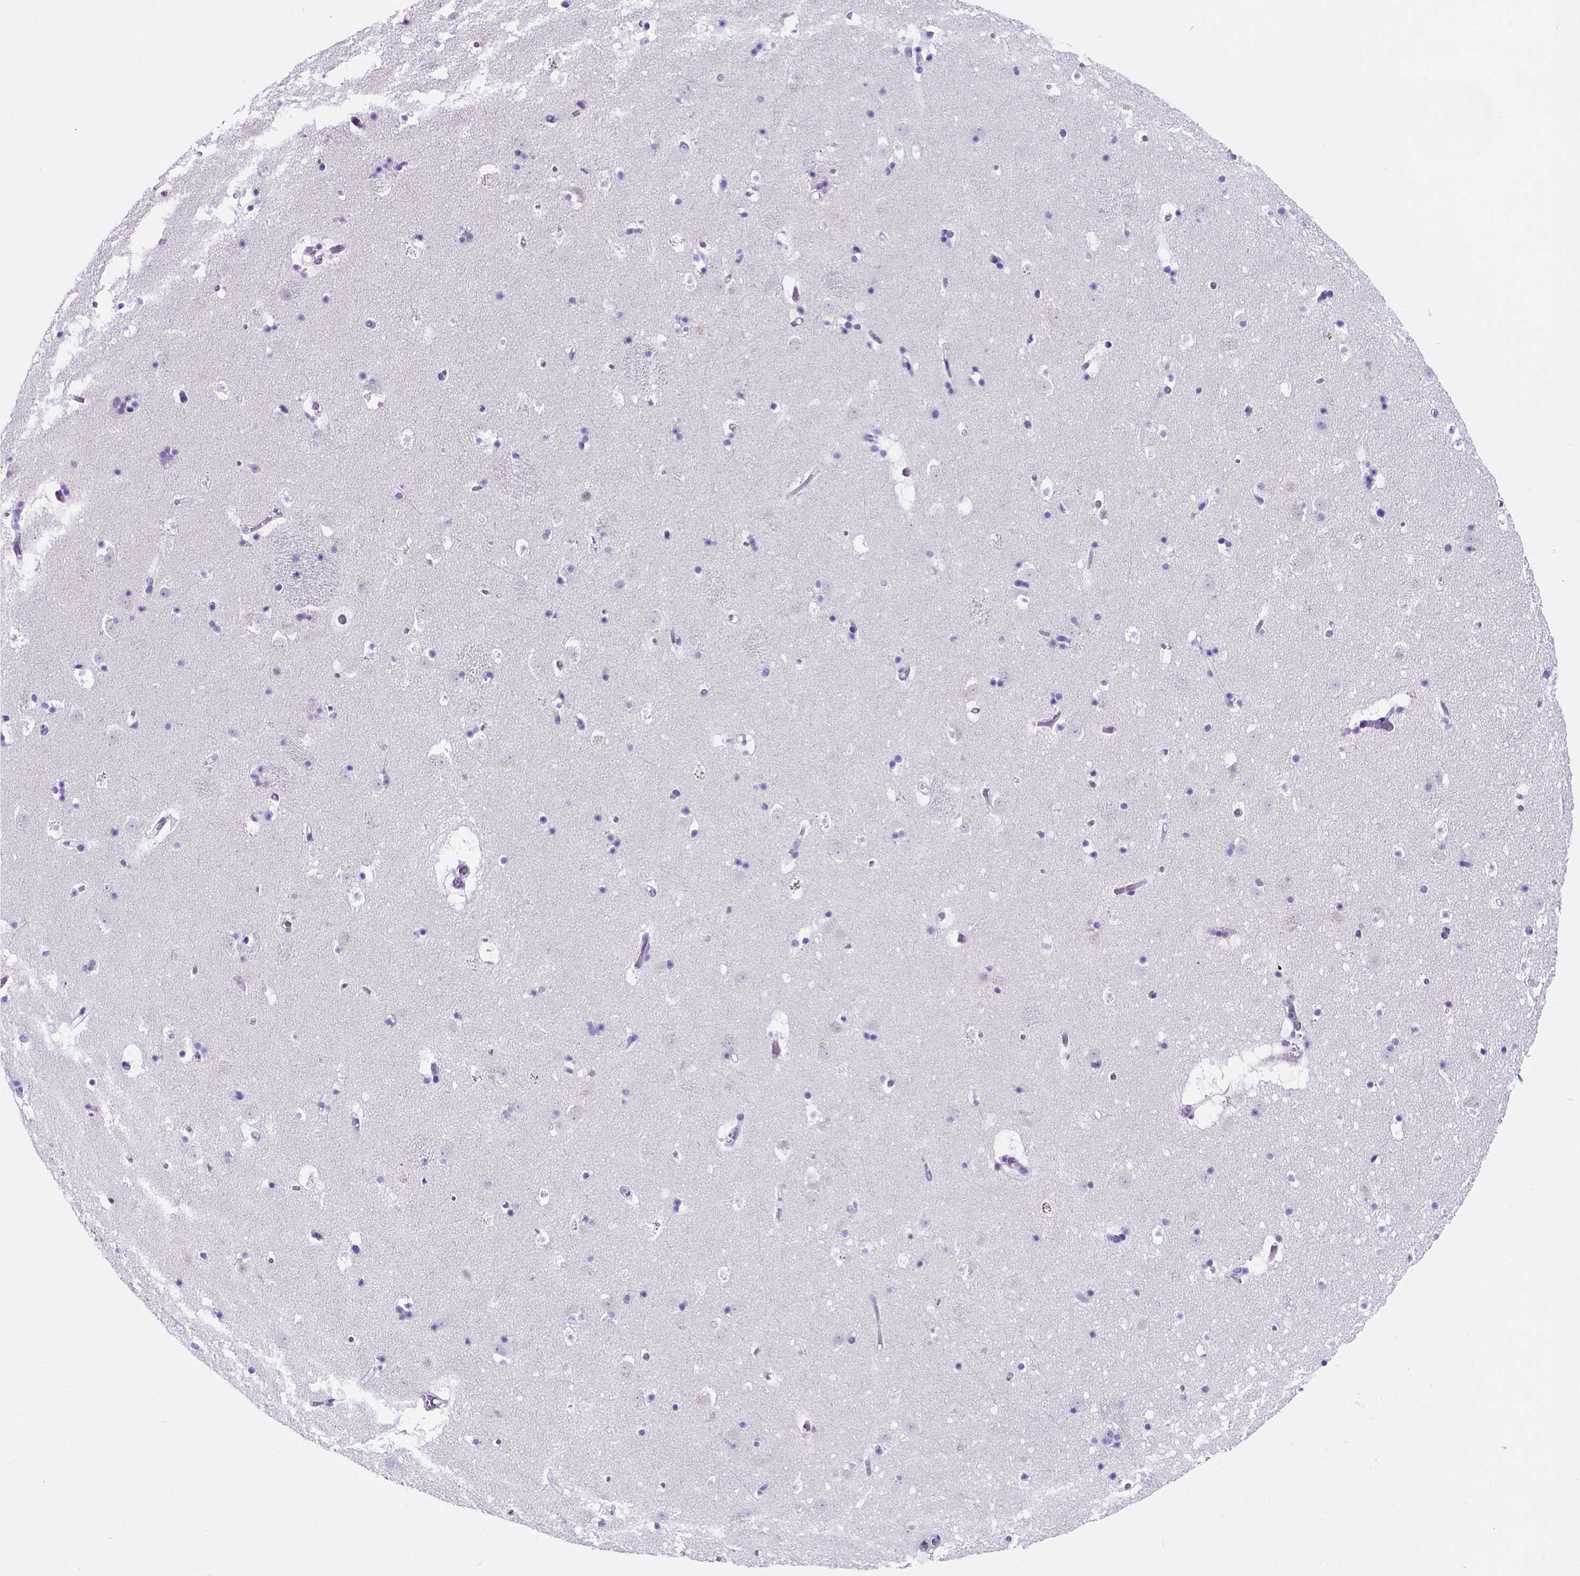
{"staining": {"intensity": "negative", "quantity": "none", "location": "none"}, "tissue": "caudate", "cell_type": "Glial cells", "image_type": "normal", "snomed": [{"axis": "morphology", "description": "Normal tissue, NOS"}, {"axis": "topography", "description": "Lateral ventricle wall"}], "caption": "The photomicrograph exhibits no significant positivity in glial cells of caudate.", "gene": "C17orf107", "patient": {"sex": "female", "age": 42}}